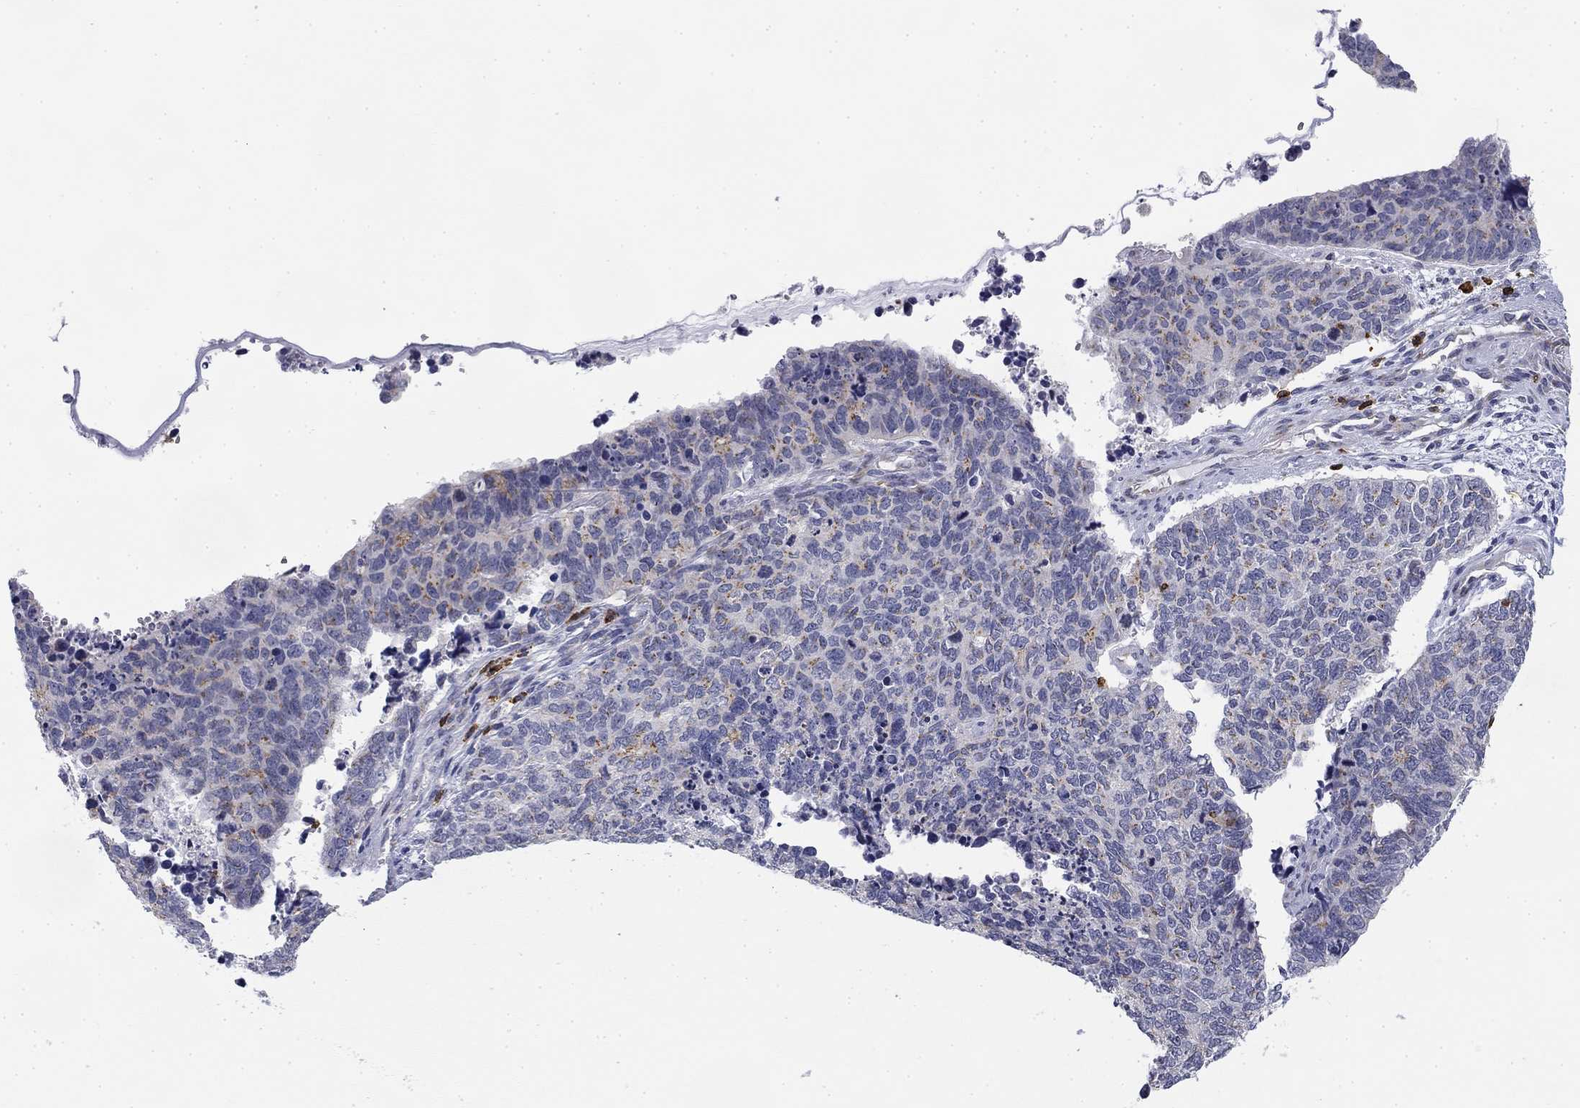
{"staining": {"intensity": "negative", "quantity": "none", "location": "none"}, "tissue": "cervical cancer", "cell_type": "Tumor cells", "image_type": "cancer", "snomed": [{"axis": "morphology", "description": "Squamous cell carcinoma, NOS"}, {"axis": "topography", "description": "Cervix"}], "caption": "This is a image of IHC staining of cervical squamous cell carcinoma, which shows no expression in tumor cells.", "gene": "TRAT1", "patient": {"sex": "female", "age": 63}}